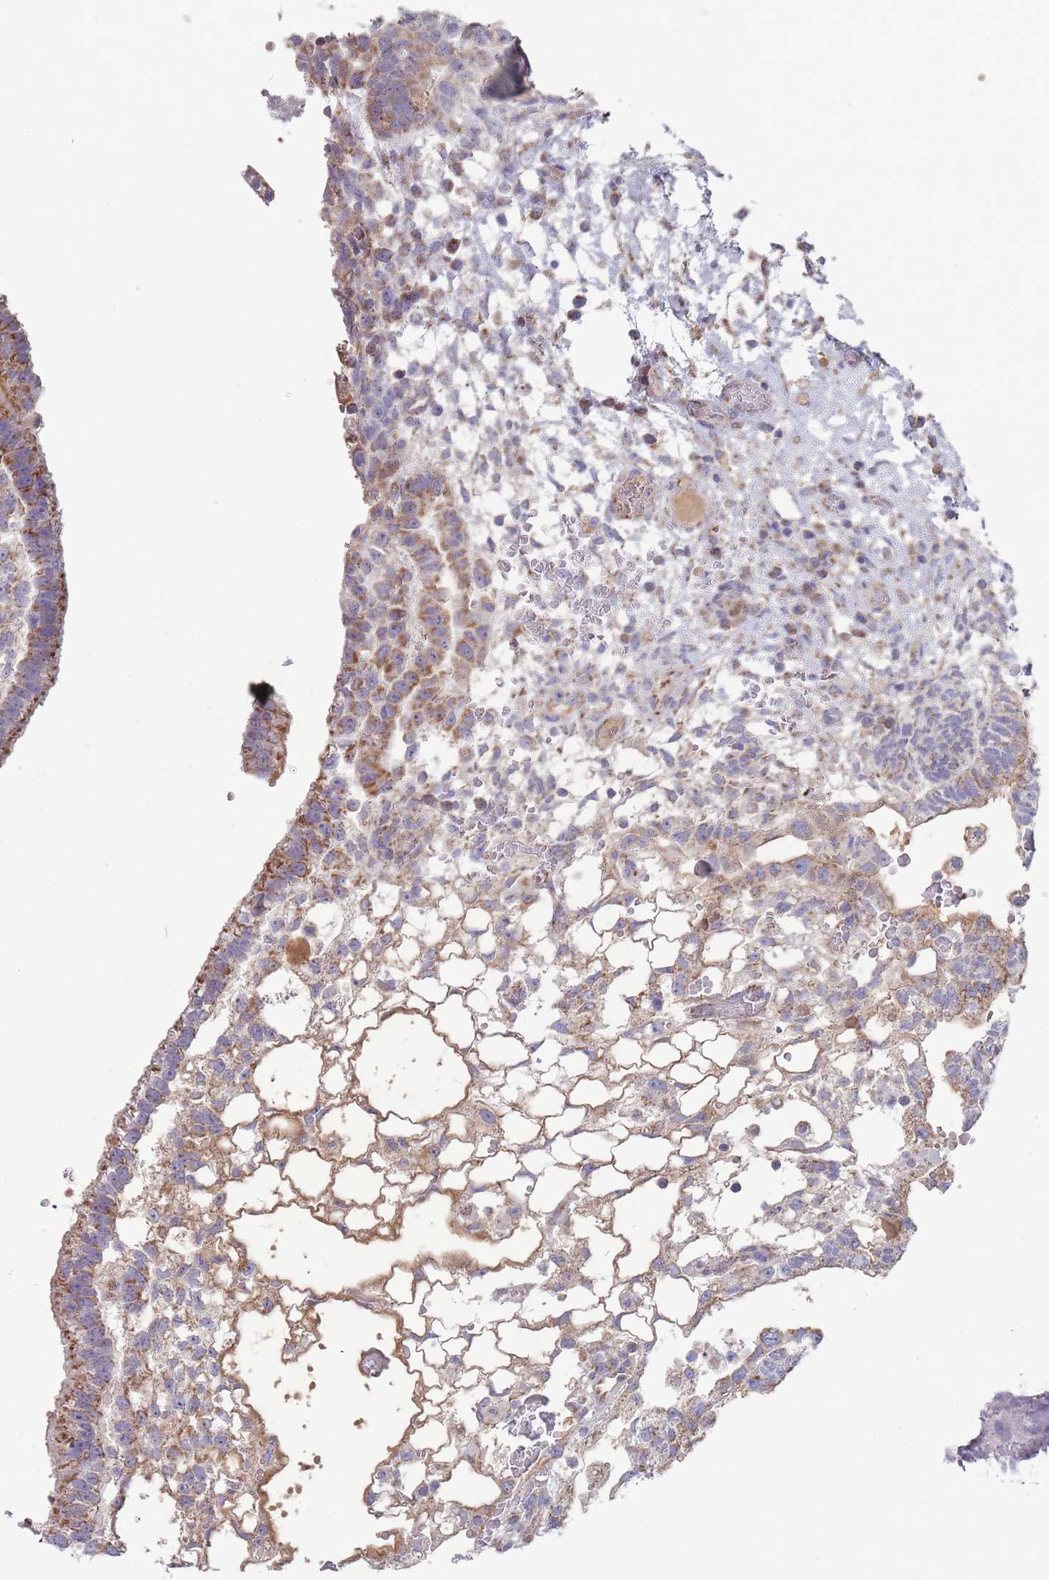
{"staining": {"intensity": "moderate", "quantity": ">75%", "location": "cytoplasmic/membranous"}, "tissue": "testis cancer", "cell_type": "Tumor cells", "image_type": "cancer", "snomed": [{"axis": "morphology", "description": "Normal tissue, NOS"}, {"axis": "morphology", "description": "Carcinoma, Embryonal, NOS"}, {"axis": "topography", "description": "Testis"}], "caption": "This micrograph exhibits testis cancer stained with immunohistochemistry to label a protein in brown. The cytoplasmic/membranous of tumor cells show moderate positivity for the protein. Nuclei are counter-stained blue.", "gene": "MRPS14", "patient": {"sex": "male", "age": 32}}